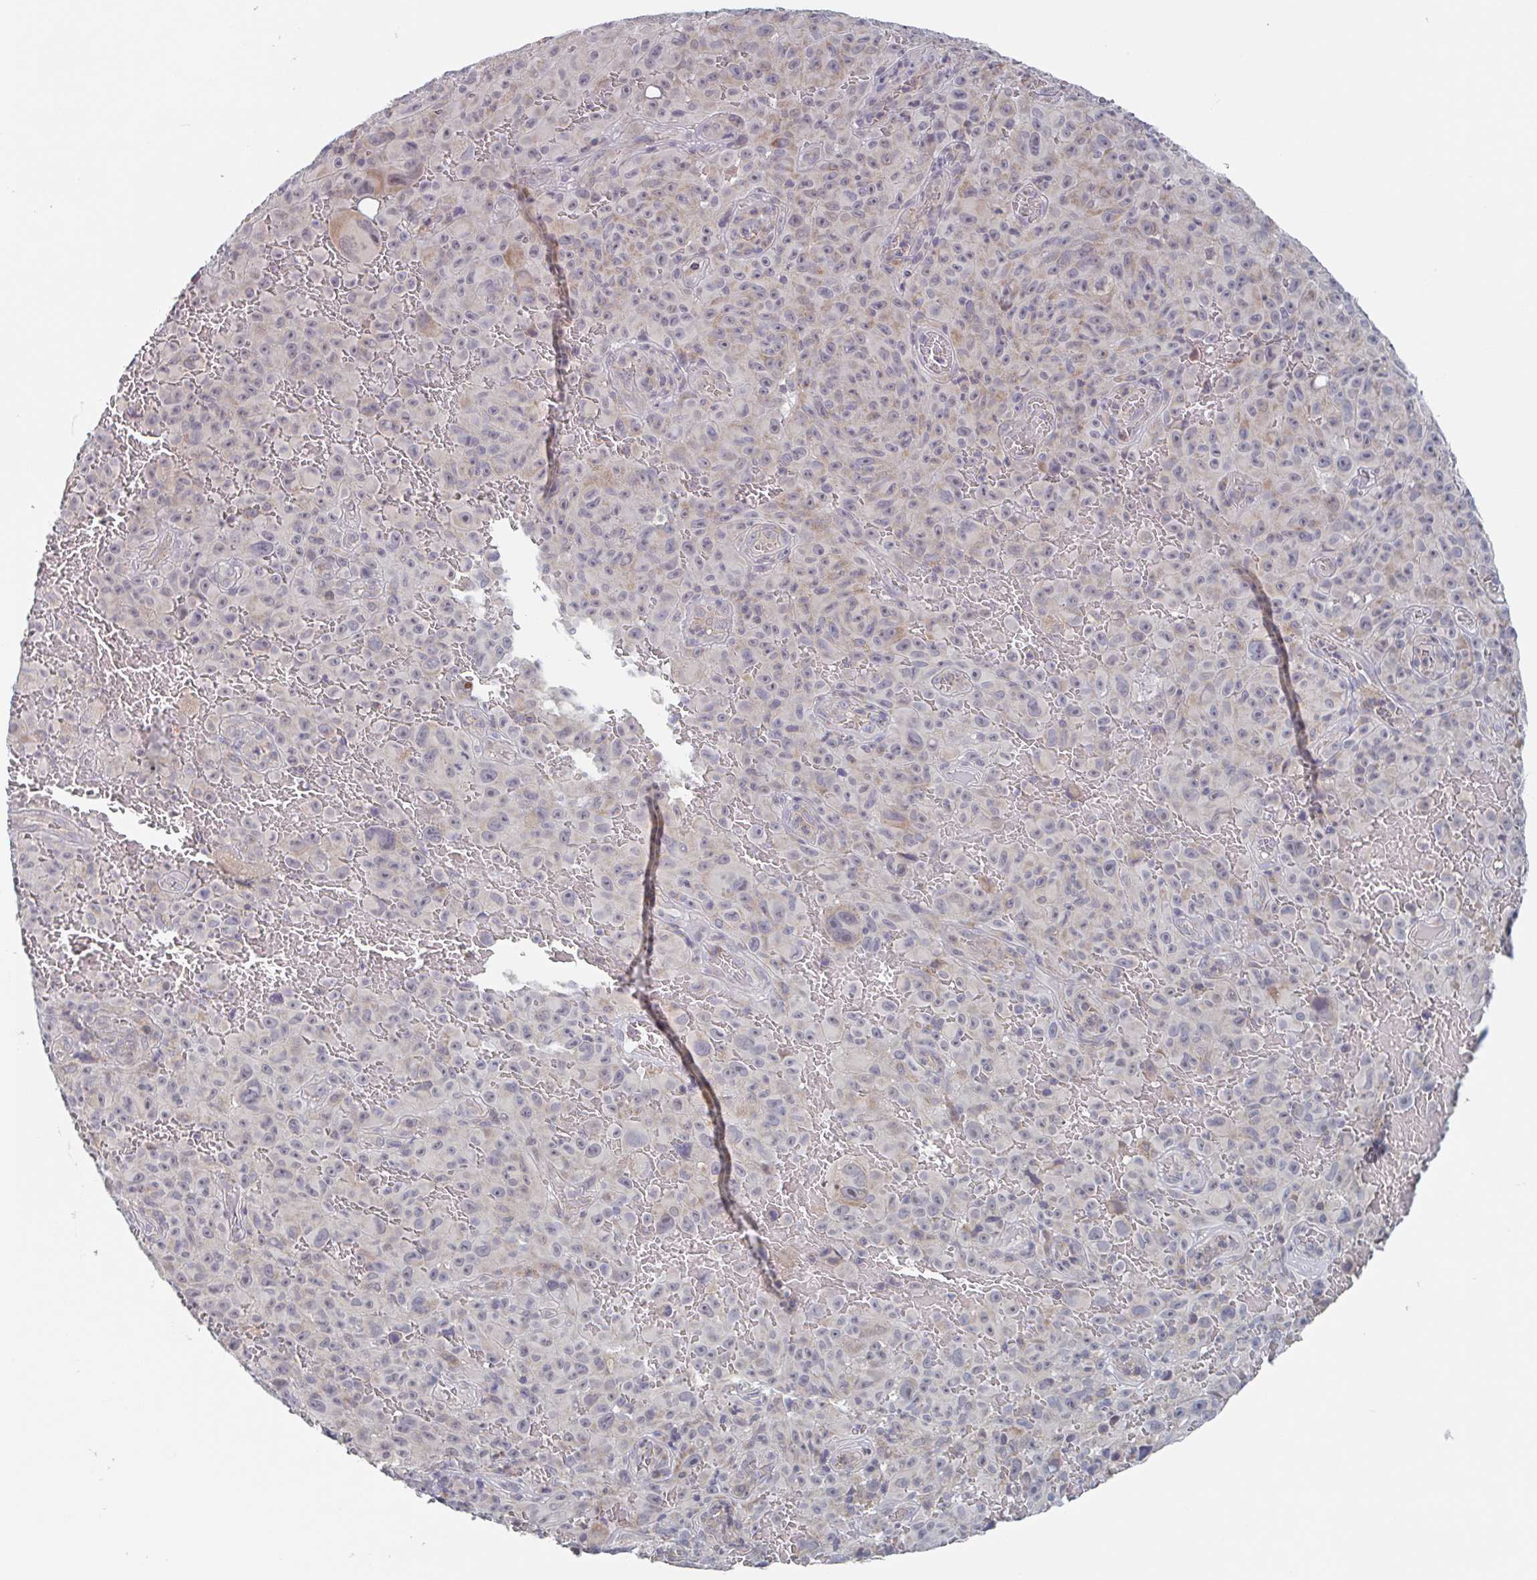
{"staining": {"intensity": "weak", "quantity": "<25%", "location": "cytoplasmic/membranous"}, "tissue": "melanoma", "cell_type": "Tumor cells", "image_type": "cancer", "snomed": [{"axis": "morphology", "description": "Malignant melanoma, NOS"}, {"axis": "topography", "description": "Skin"}], "caption": "This photomicrograph is of melanoma stained with immunohistochemistry to label a protein in brown with the nuclei are counter-stained blue. There is no positivity in tumor cells. The staining is performed using DAB (3,3'-diaminobenzidine) brown chromogen with nuclei counter-stained in using hematoxylin.", "gene": "SURF1", "patient": {"sex": "female", "age": 82}}